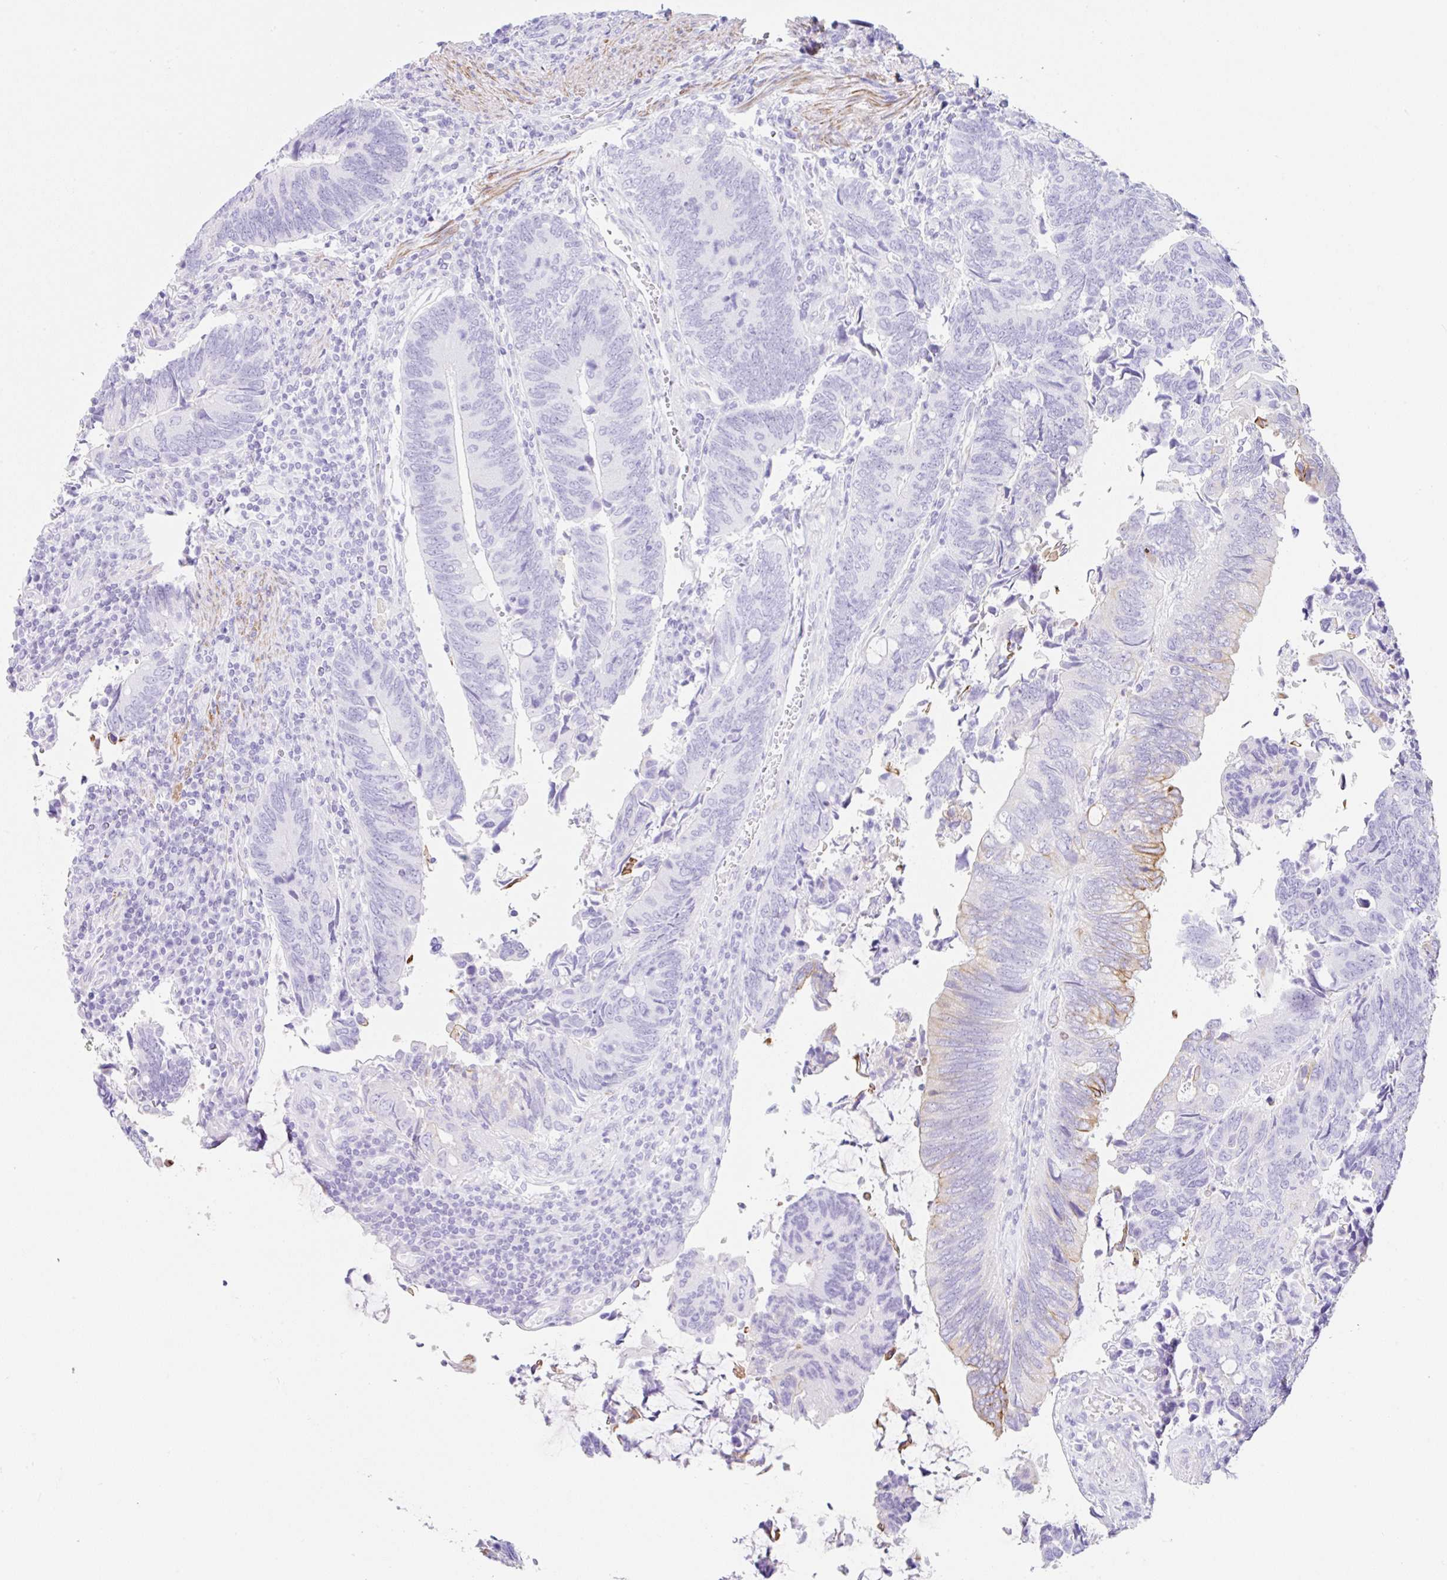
{"staining": {"intensity": "moderate", "quantity": "<25%", "location": "cytoplasmic/membranous"}, "tissue": "colorectal cancer", "cell_type": "Tumor cells", "image_type": "cancer", "snomed": [{"axis": "morphology", "description": "Adenocarcinoma, NOS"}, {"axis": "topography", "description": "Colon"}], "caption": "Immunohistochemical staining of adenocarcinoma (colorectal) displays low levels of moderate cytoplasmic/membranous protein positivity in approximately <25% of tumor cells.", "gene": "CLDND2", "patient": {"sex": "male", "age": 87}}